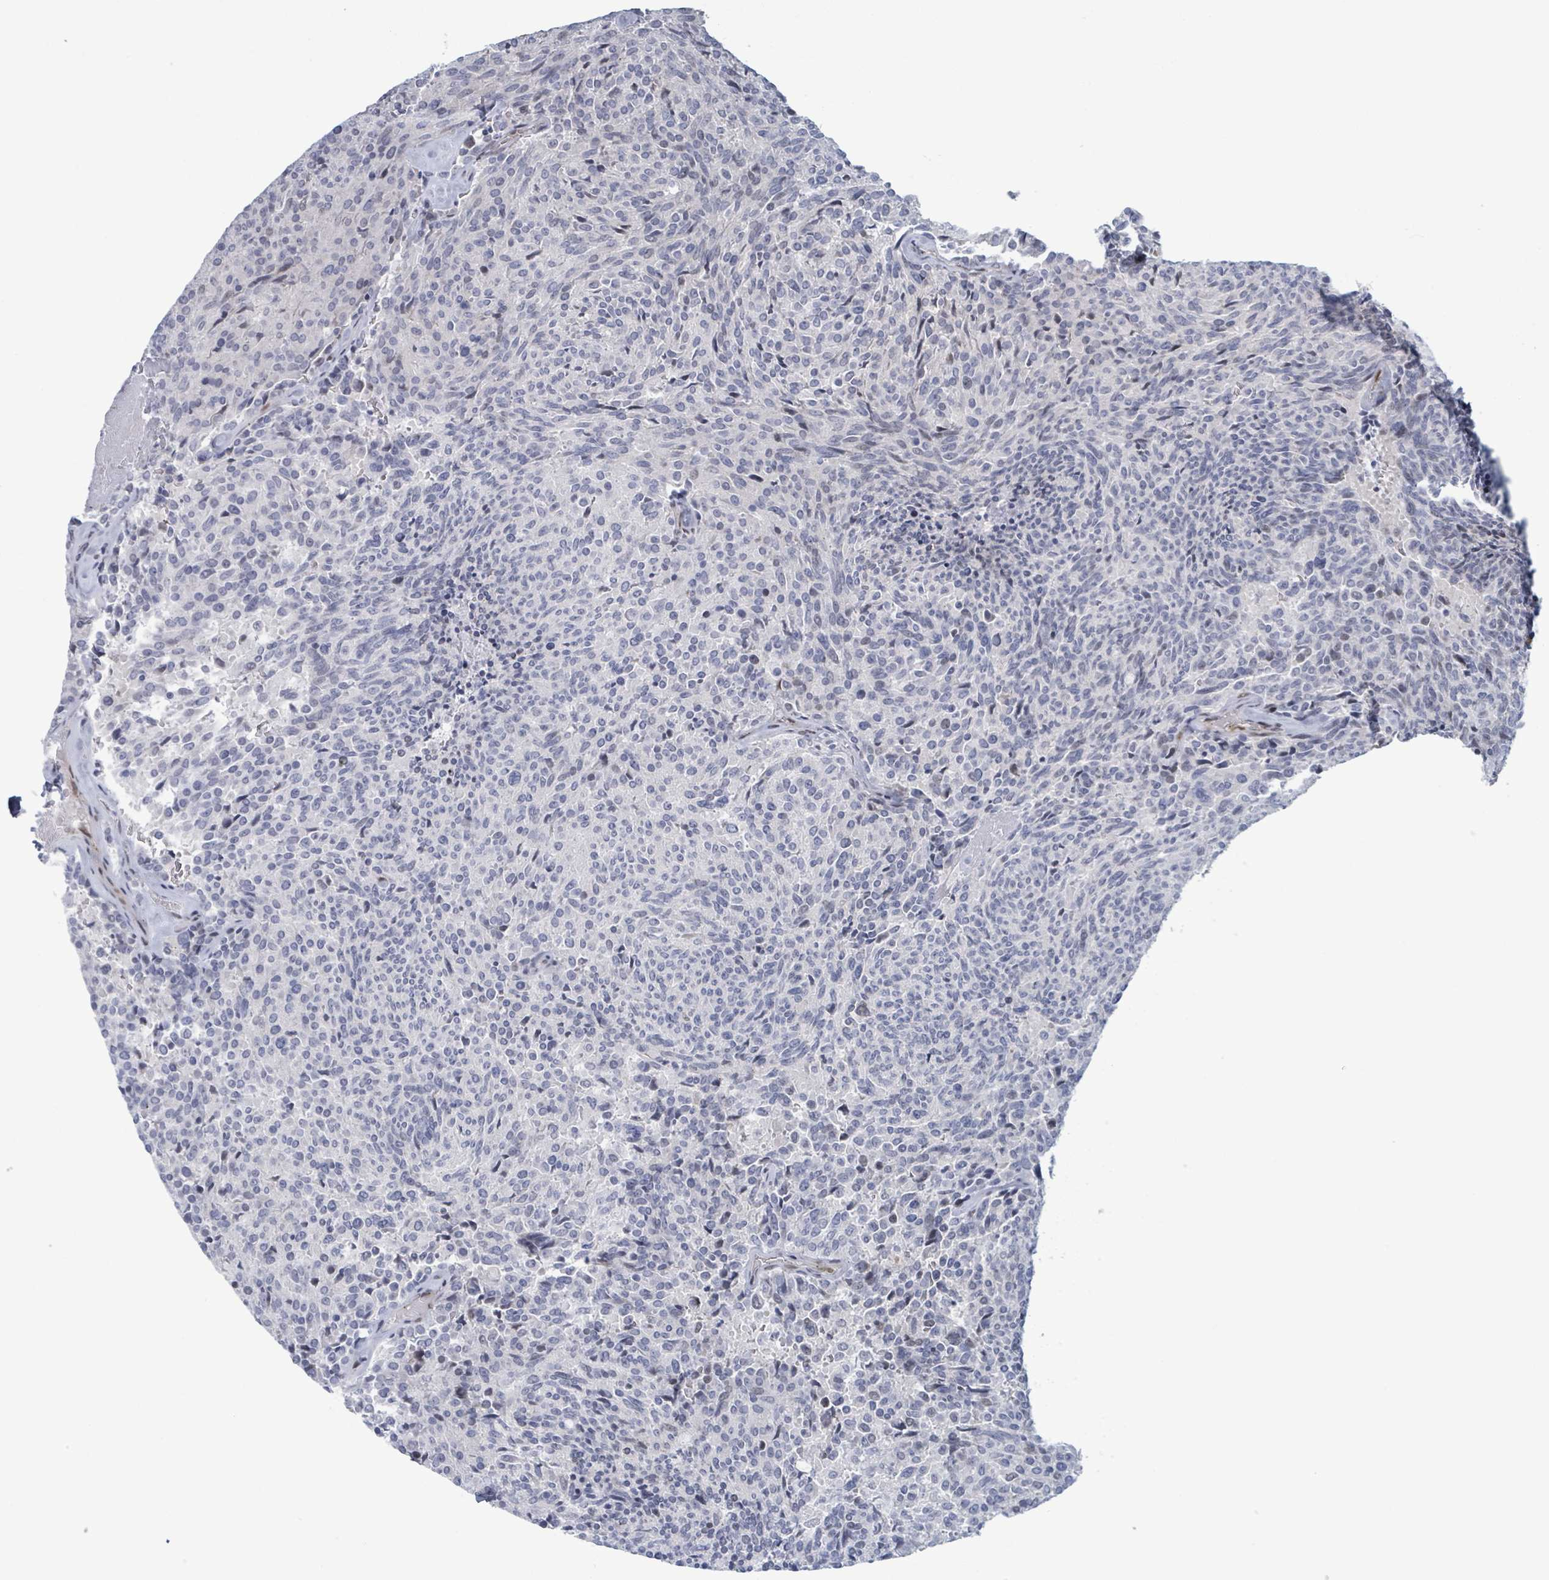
{"staining": {"intensity": "negative", "quantity": "none", "location": "none"}, "tissue": "carcinoid", "cell_type": "Tumor cells", "image_type": "cancer", "snomed": [{"axis": "morphology", "description": "Carcinoid, malignant, NOS"}, {"axis": "topography", "description": "Pancreas"}], "caption": "High power microscopy micrograph of an IHC histopathology image of carcinoid, revealing no significant positivity in tumor cells. (Immunohistochemistry, brightfield microscopy, high magnification).", "gene": "TUSC1", "patient": {"sex": "female", "age": 54}}